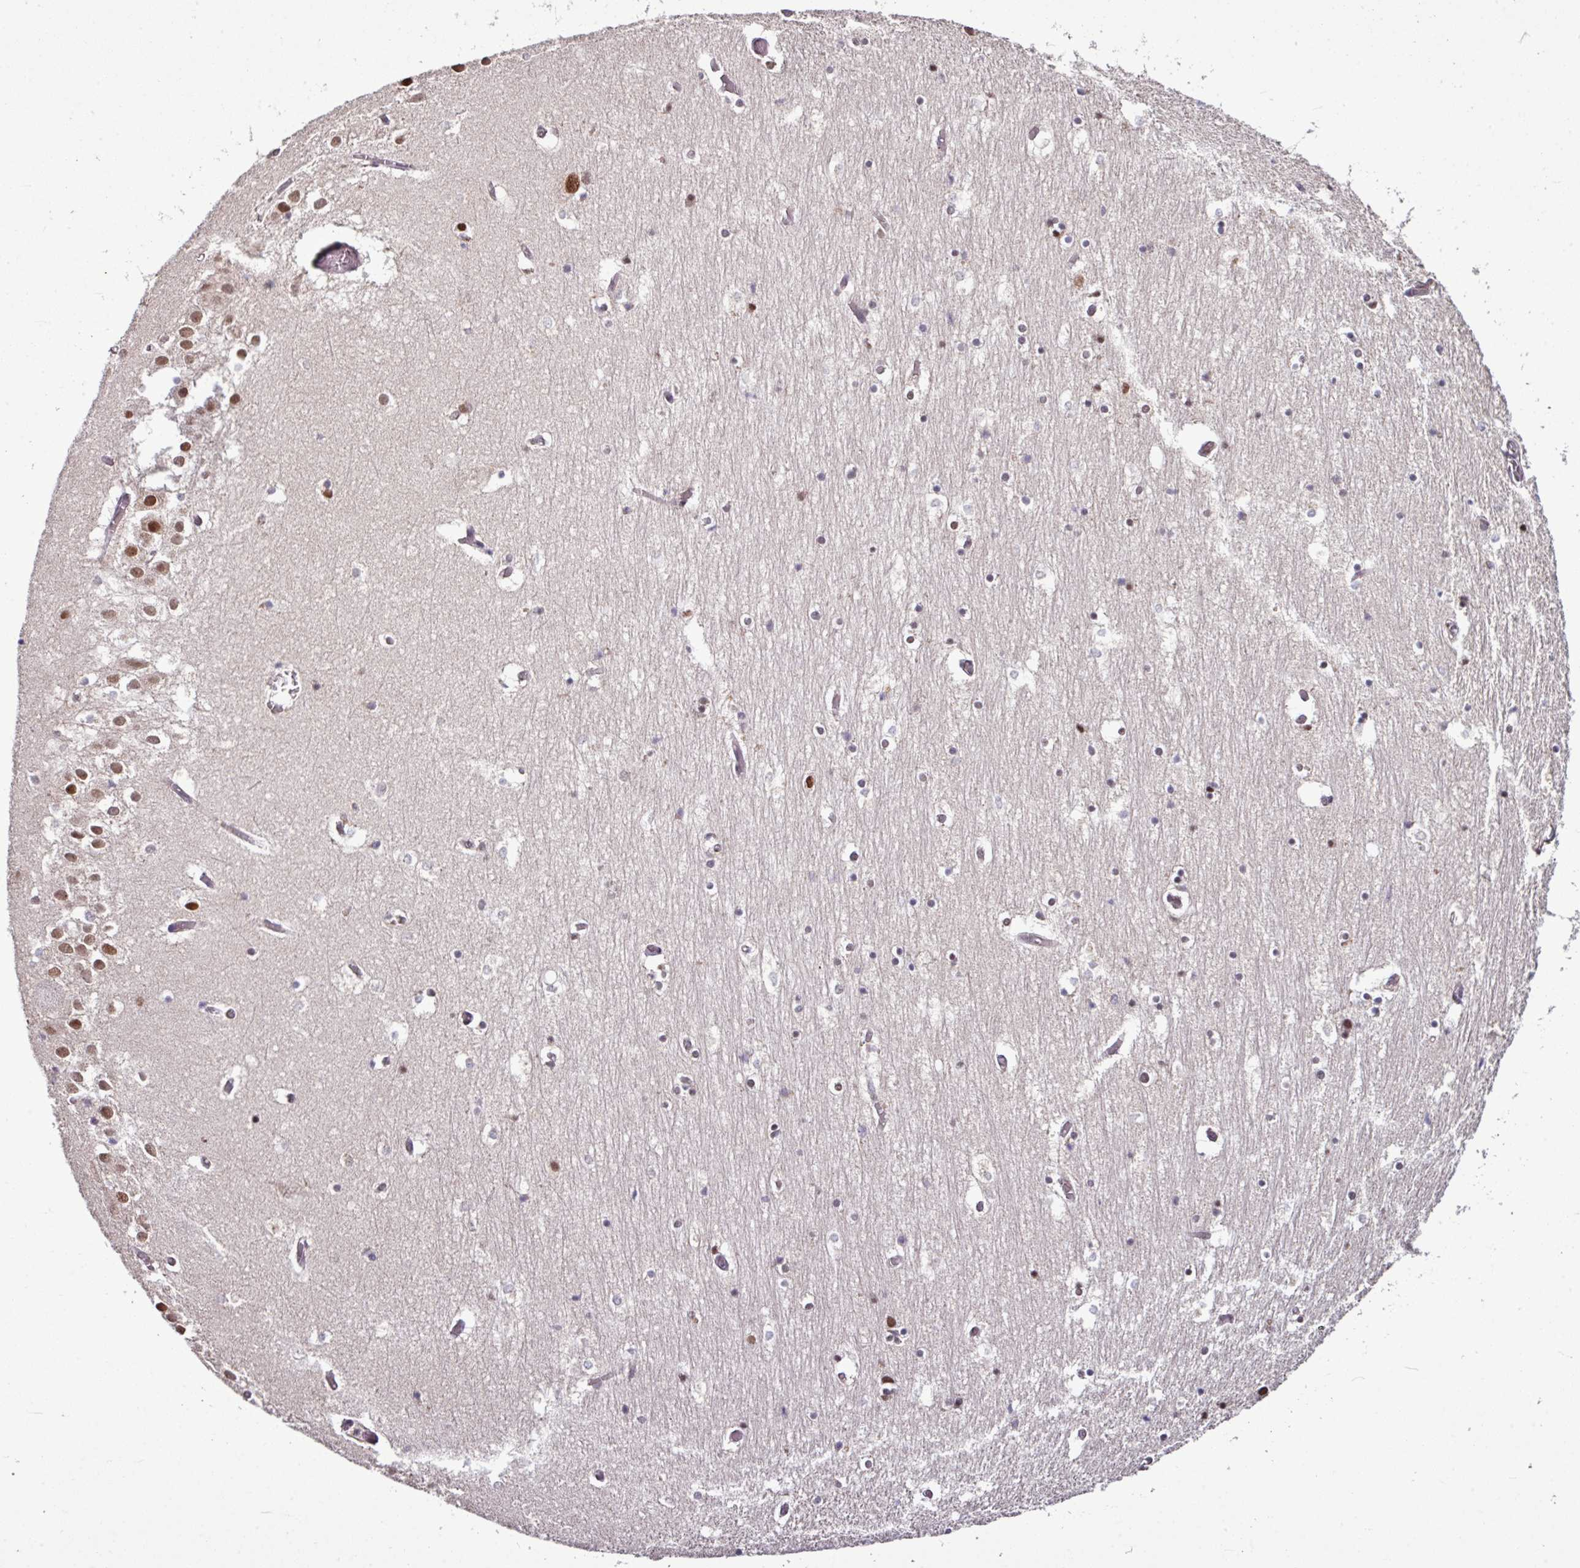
{"staining": {"intensity": "negative", "quantity": "none", "location": "none"}, "tissue": "hippocampus", "cell_type": "Glial cells", "image_type": "normal", "snomed": [{"axis": "morphology", "description": "Normal tissue, NOS"}, {"axis": "topography", "description": "Hippocampus"}], "caption": "DAB immunohistochemical staining of unremarkable hippocampus shows no significant staining in glial cells.", "gene": "SKIC2", "patient": {"sex": "female", "age": 52}}